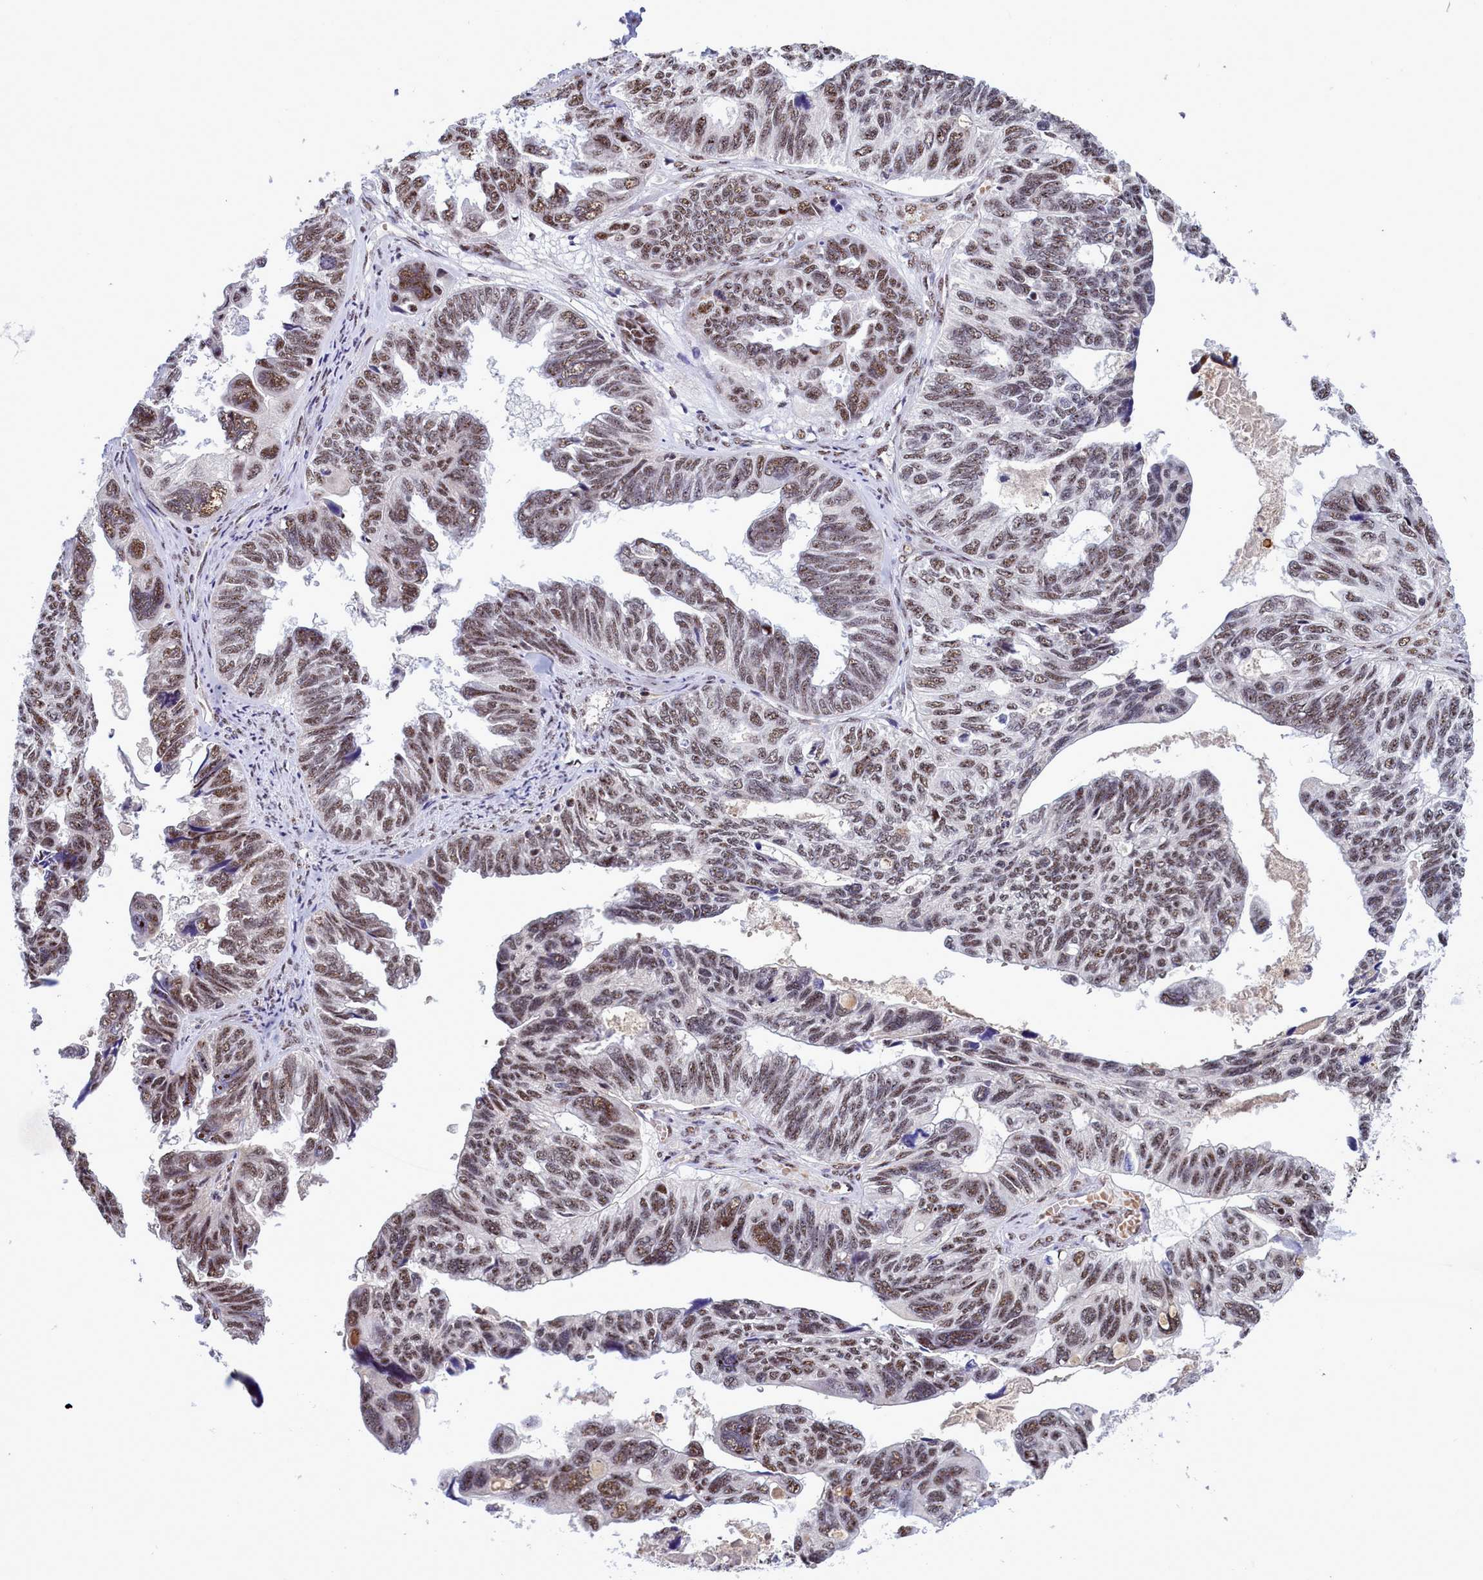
{"staining": {"intensity": "moderate", "quantity": ">75%", "location": "nuclear"}, "tissue": "ovarian cancer", "cell_type": "Tumor cells", "image_type": "cancer", "snomed": [{"axis": "morphology", "description": "Cystadenocarcinoma, serous, NOS"}, {"axis": "topography", "description": "Ovary"}], "caption": "Immunohistochemical staining of serous cystadenocarcinoma (ovarian) shows moderate nuclear protein staining in approximately >75% of tumor cells.", "gene": "POM121L2", "patient": {"sex": "female", "age": 79}}